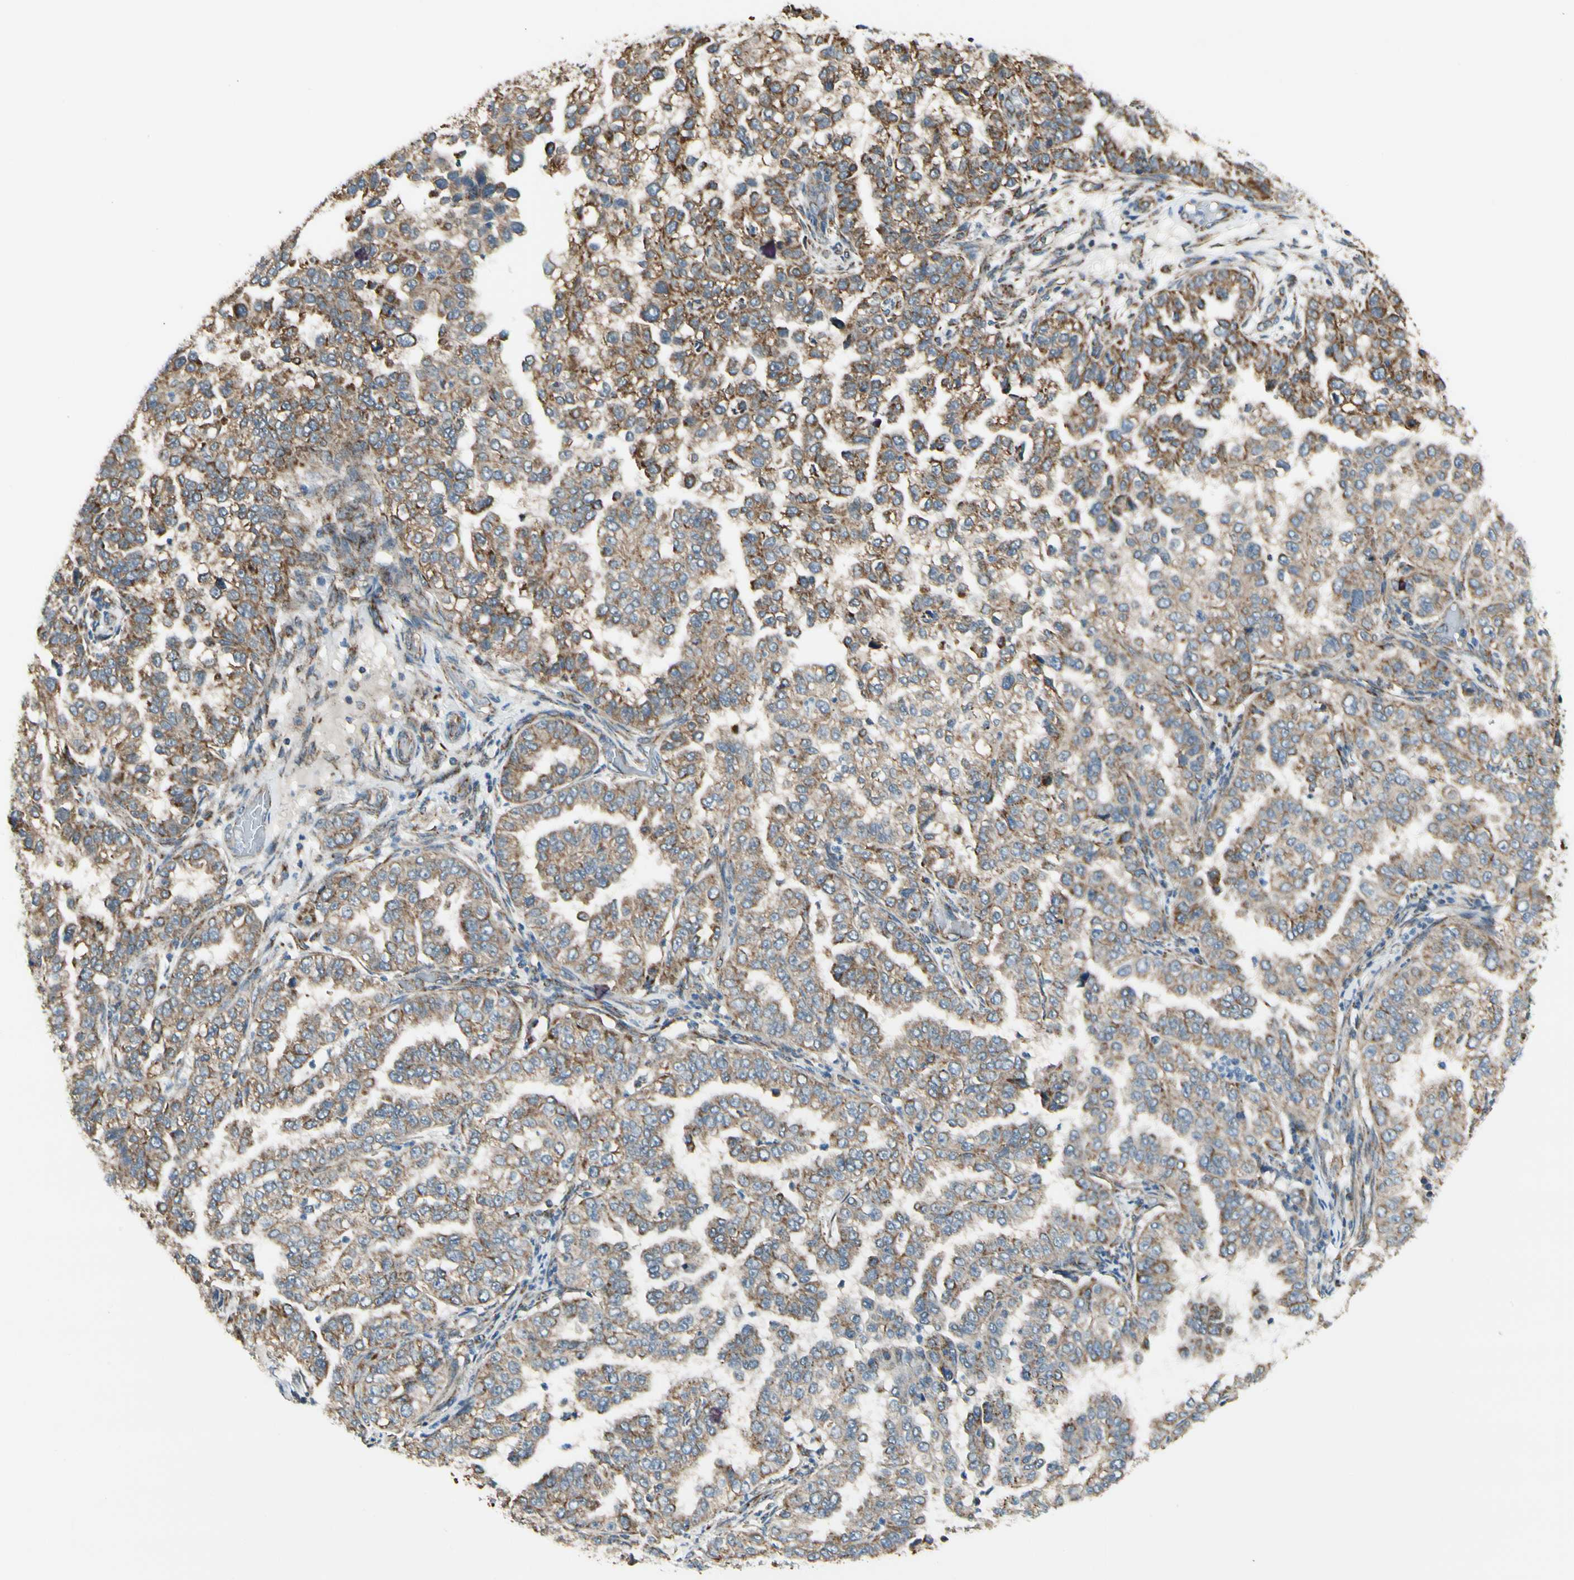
{"staining": {"intensity": "moderate", "quantity": ">75%", "location": "cytoplasmic/membranous"}, "tissue": "endometrial cancer", "cell_type": "Tumor cells", "image_type": "cancer", "snomed": [{"axis": "morphology", "description": "Adenocarcinoma, NOS"}, {"axis": "topography", "description": "Endometrium"}], "caption": "Endometrial cancer tissue demonstrates moderate cytoplasmic/membranous positivity in approximately >75% of tumor cells", "gene": "EPHB3", "patient": {"sex": "female", "age": 85}}